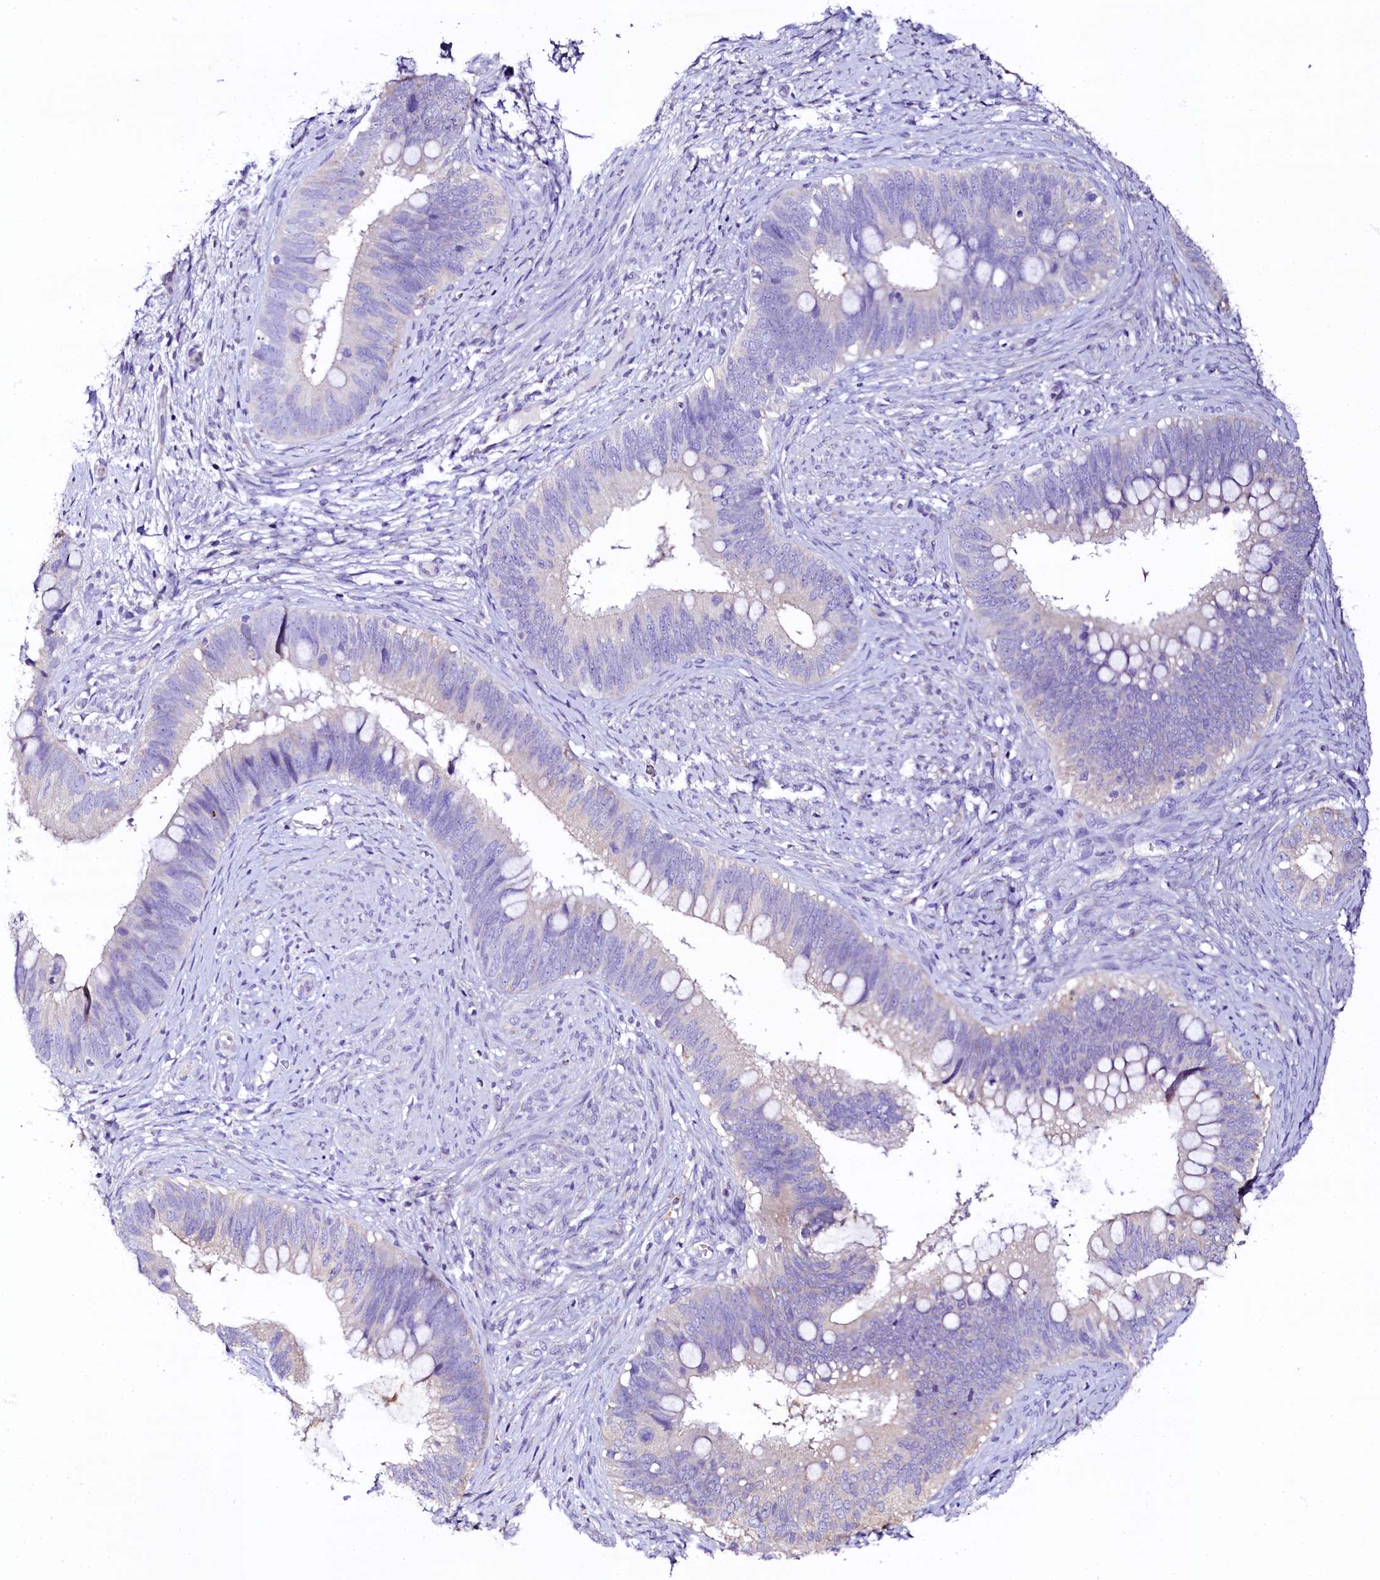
{"staining": {"intensity": "negative", "quantity": "none", "location": "none"}, "tissue": "cervical cancer", "cell_type": "Tumor cells", "image_type": "cancer", "snomed": [{"axis": "morphology", "description": "Adenocarcinoma, NOS"}, {"axis": "topography", "description": "Cervix"}], "caption": "Histopathology image shows no significant protein staining in tumor cells of cervical cancer. (DAB immunohistochemistry (IHC), high magnification).", "gene": "NAA16", "patient": {"sex": "female", "age": 42}}